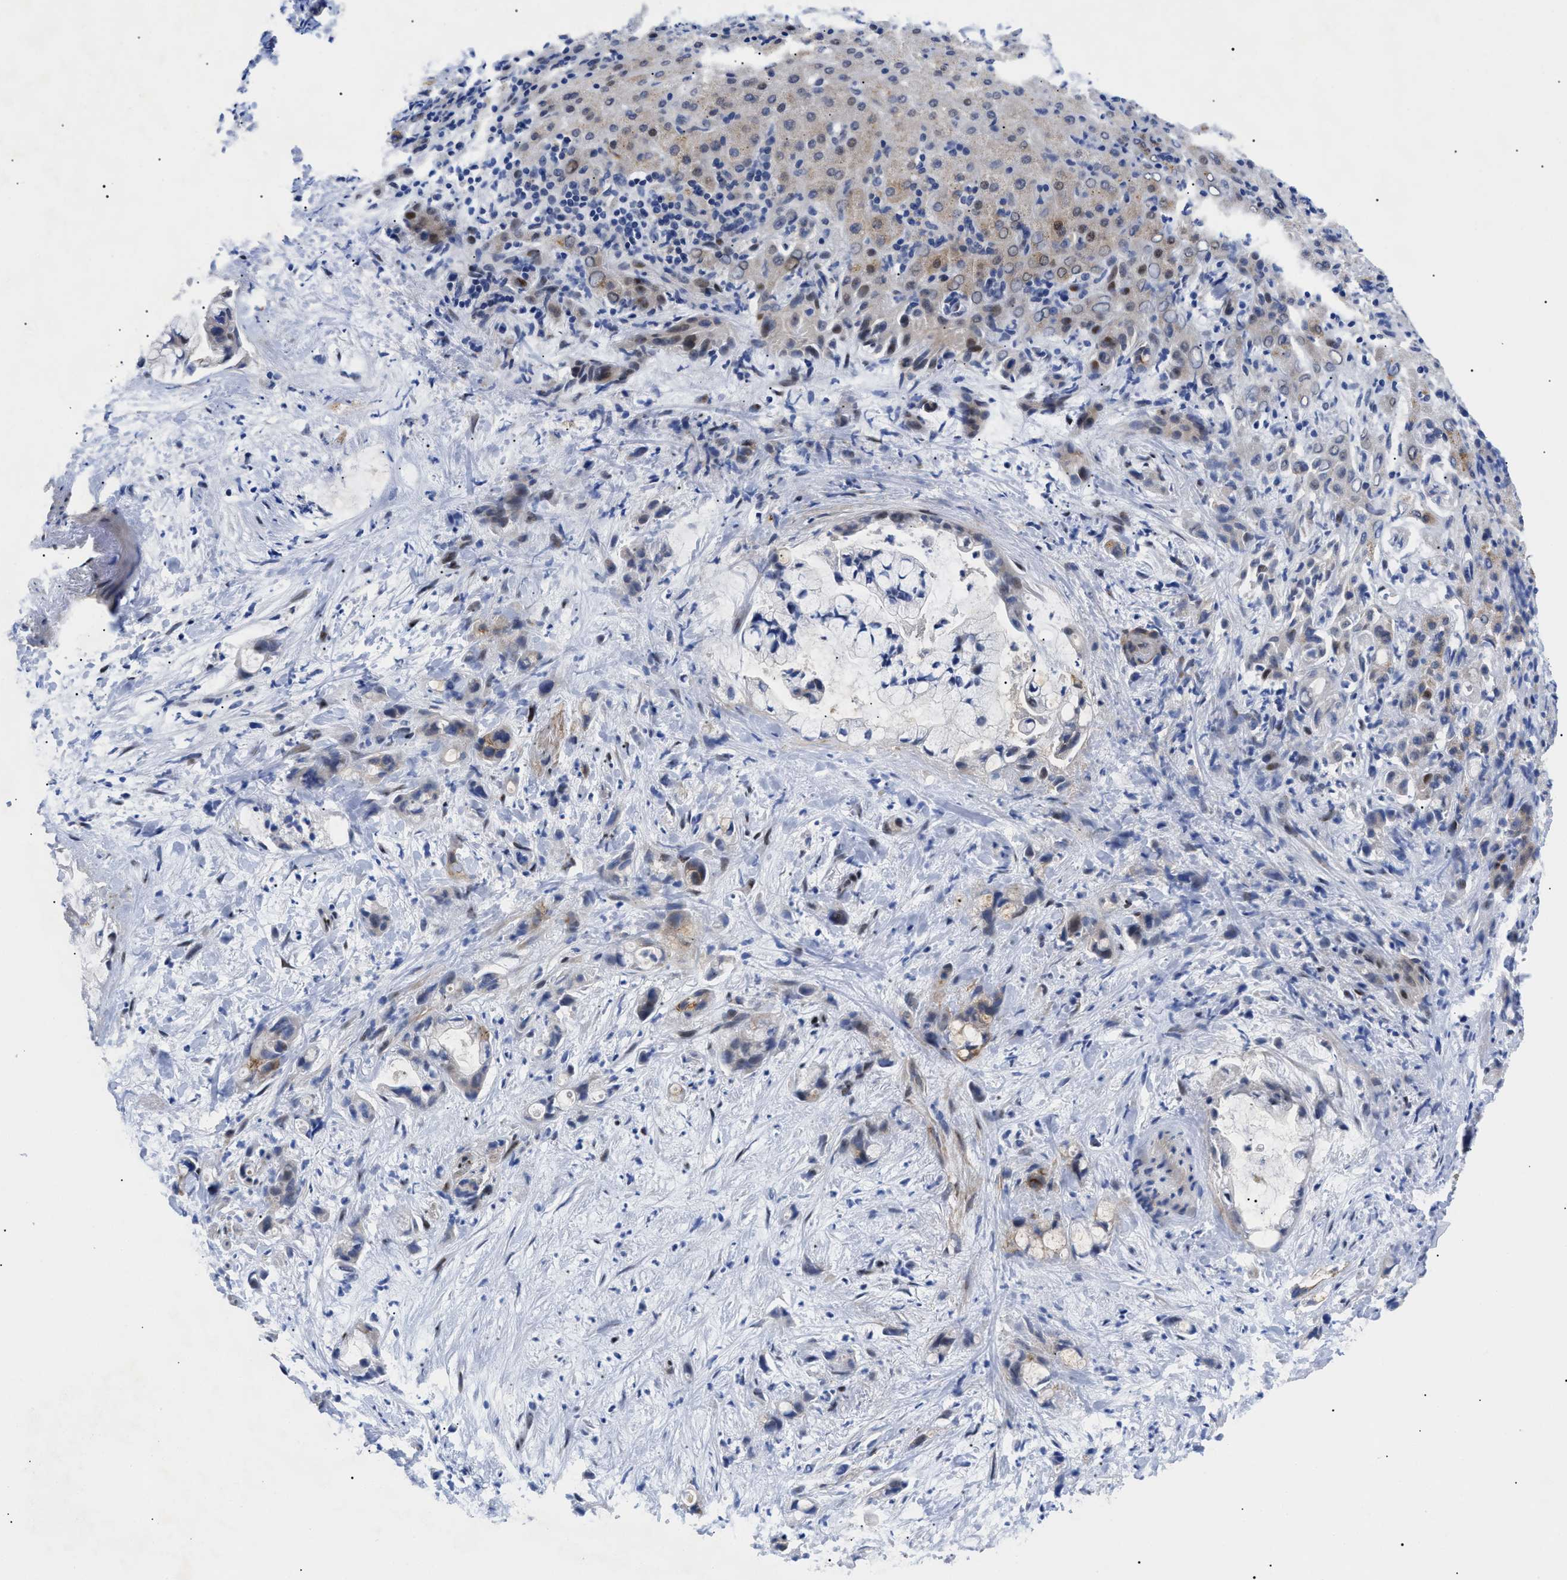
{"staining": {"intensity": "moderate", "quantity": "25%-75%", "location": "cytoplasmic/membranous,nuclear"}, "tissue": "liver cancer", "cell_type": "Tumor cells", "image_type": "cancer", "snomed": [{"axis": "morphology", "description": "Cholangiocarcinoma"}, {"axis": "topography", "description": "Liver"}], "caption": "Immunohistochemical staining of human liver cholangiocarcinoma shows medium levels of moderate cytoplasmic/membranous and nuclear protein positivity in approximately 25%-75% of tumor cells. The staining was performed using DAB (3,3'-diaminobenzidine), with brown indicating positive protein expression. Nuclei are stained blue with hematoxylin.", "gene": "SFXN5", "patient": {"sex": "female", "age": 72}}